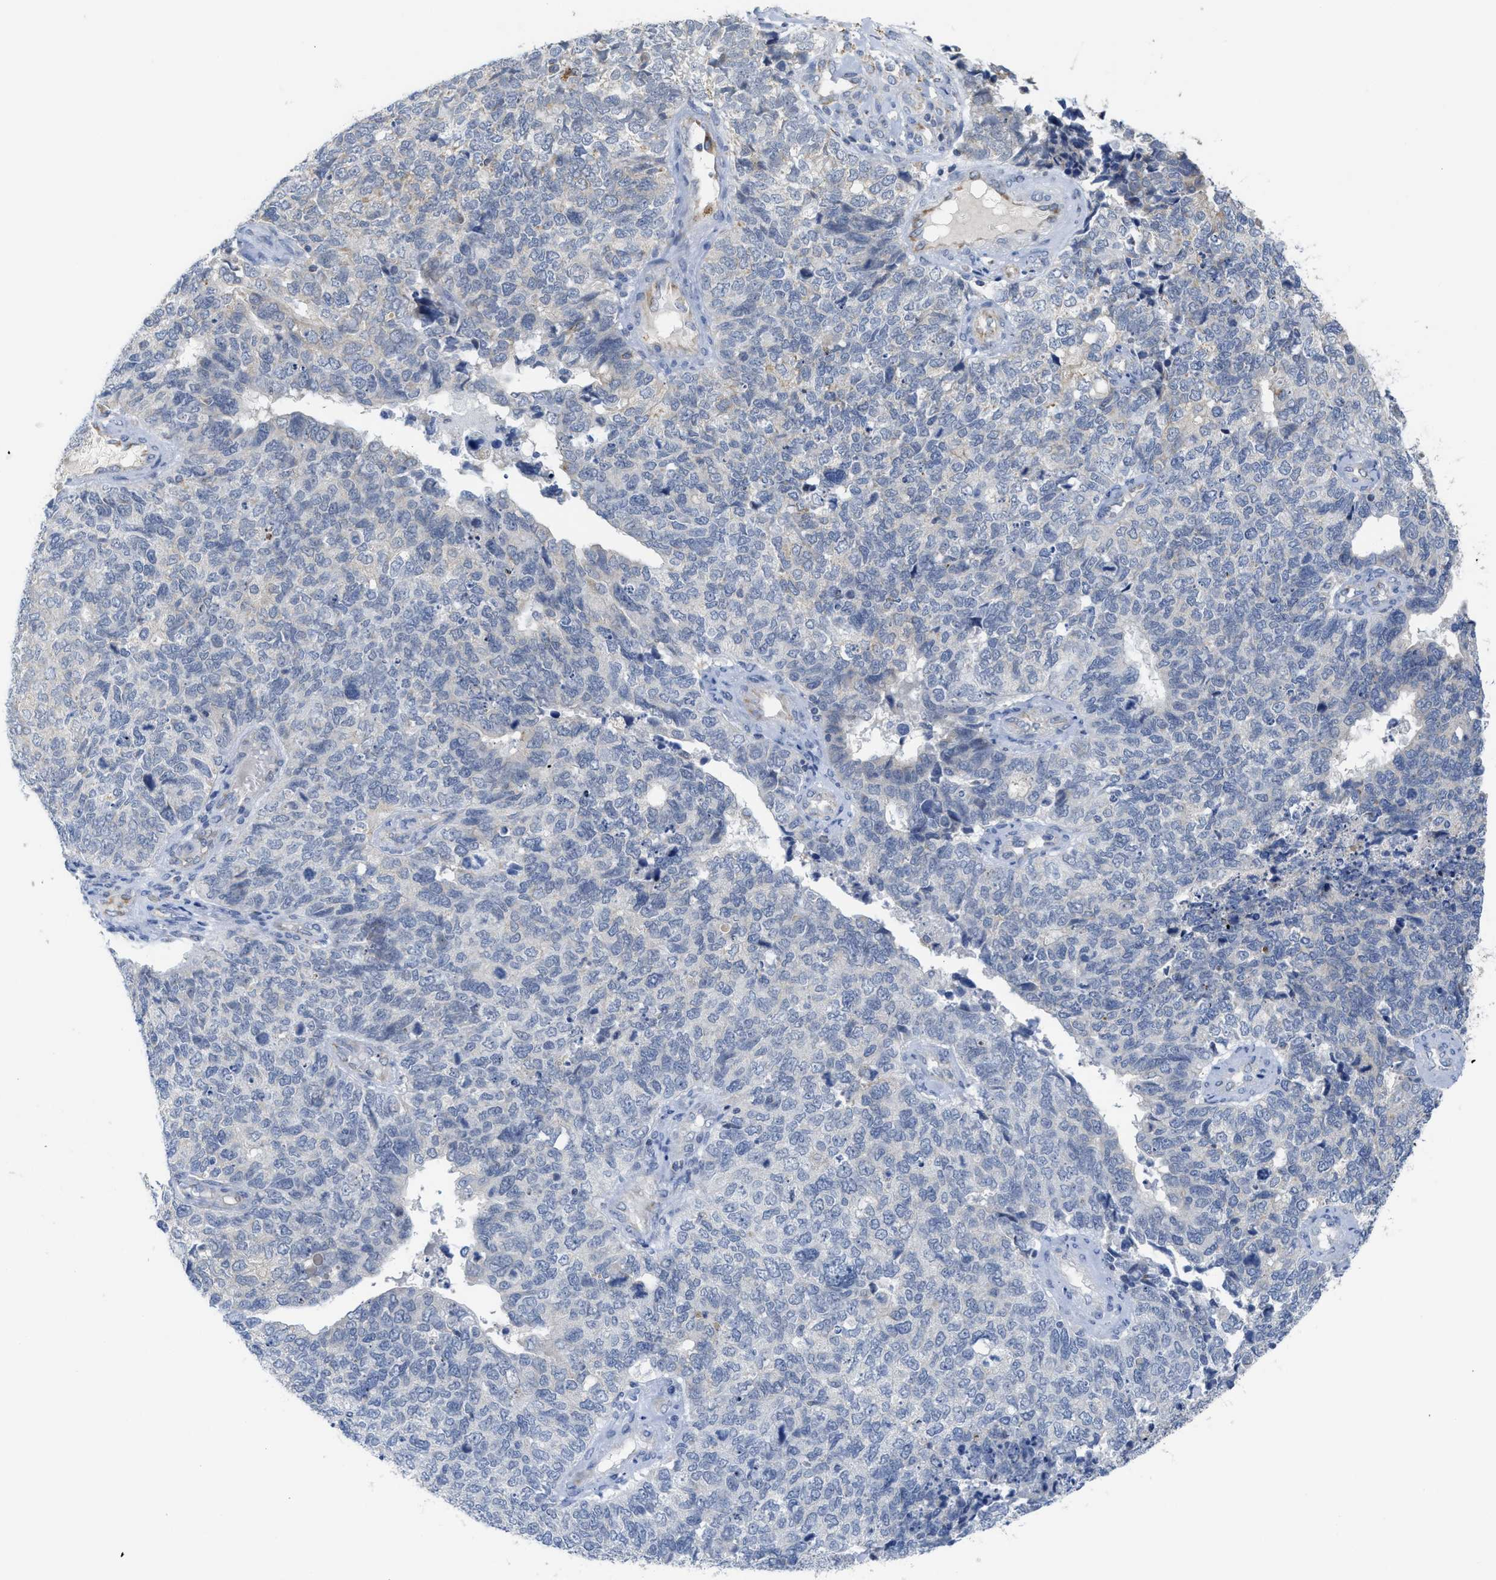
{"staining": {"intensity": "negative", "quantity": "none", "location": "none"}, "tissue": "cervical cancer", "cell_type": "Tumor cells", "image_type": "cancer", "snomed": [{"axis": "morphology", "description": "Squamous cell carcinoma, NOS"}, {"axis": "topography", "description": "Cervix"}], "caption": "IHC histopathology image of neoplastic tissue: human squamous cell carcinoma (cervical) stained with DAB (3,3'-diaminobenzidine) exhibits no significant protein positivity in tumor cells. The staining was performed using DAB (3,3'-diaminobenzidine) to visualize the protein expression in brown, while the nuclei were stained in blue with hematoxylin (Magnification: 20x).", "gene": "GATD3", "patient": {"sex": "female", "age": 63}}